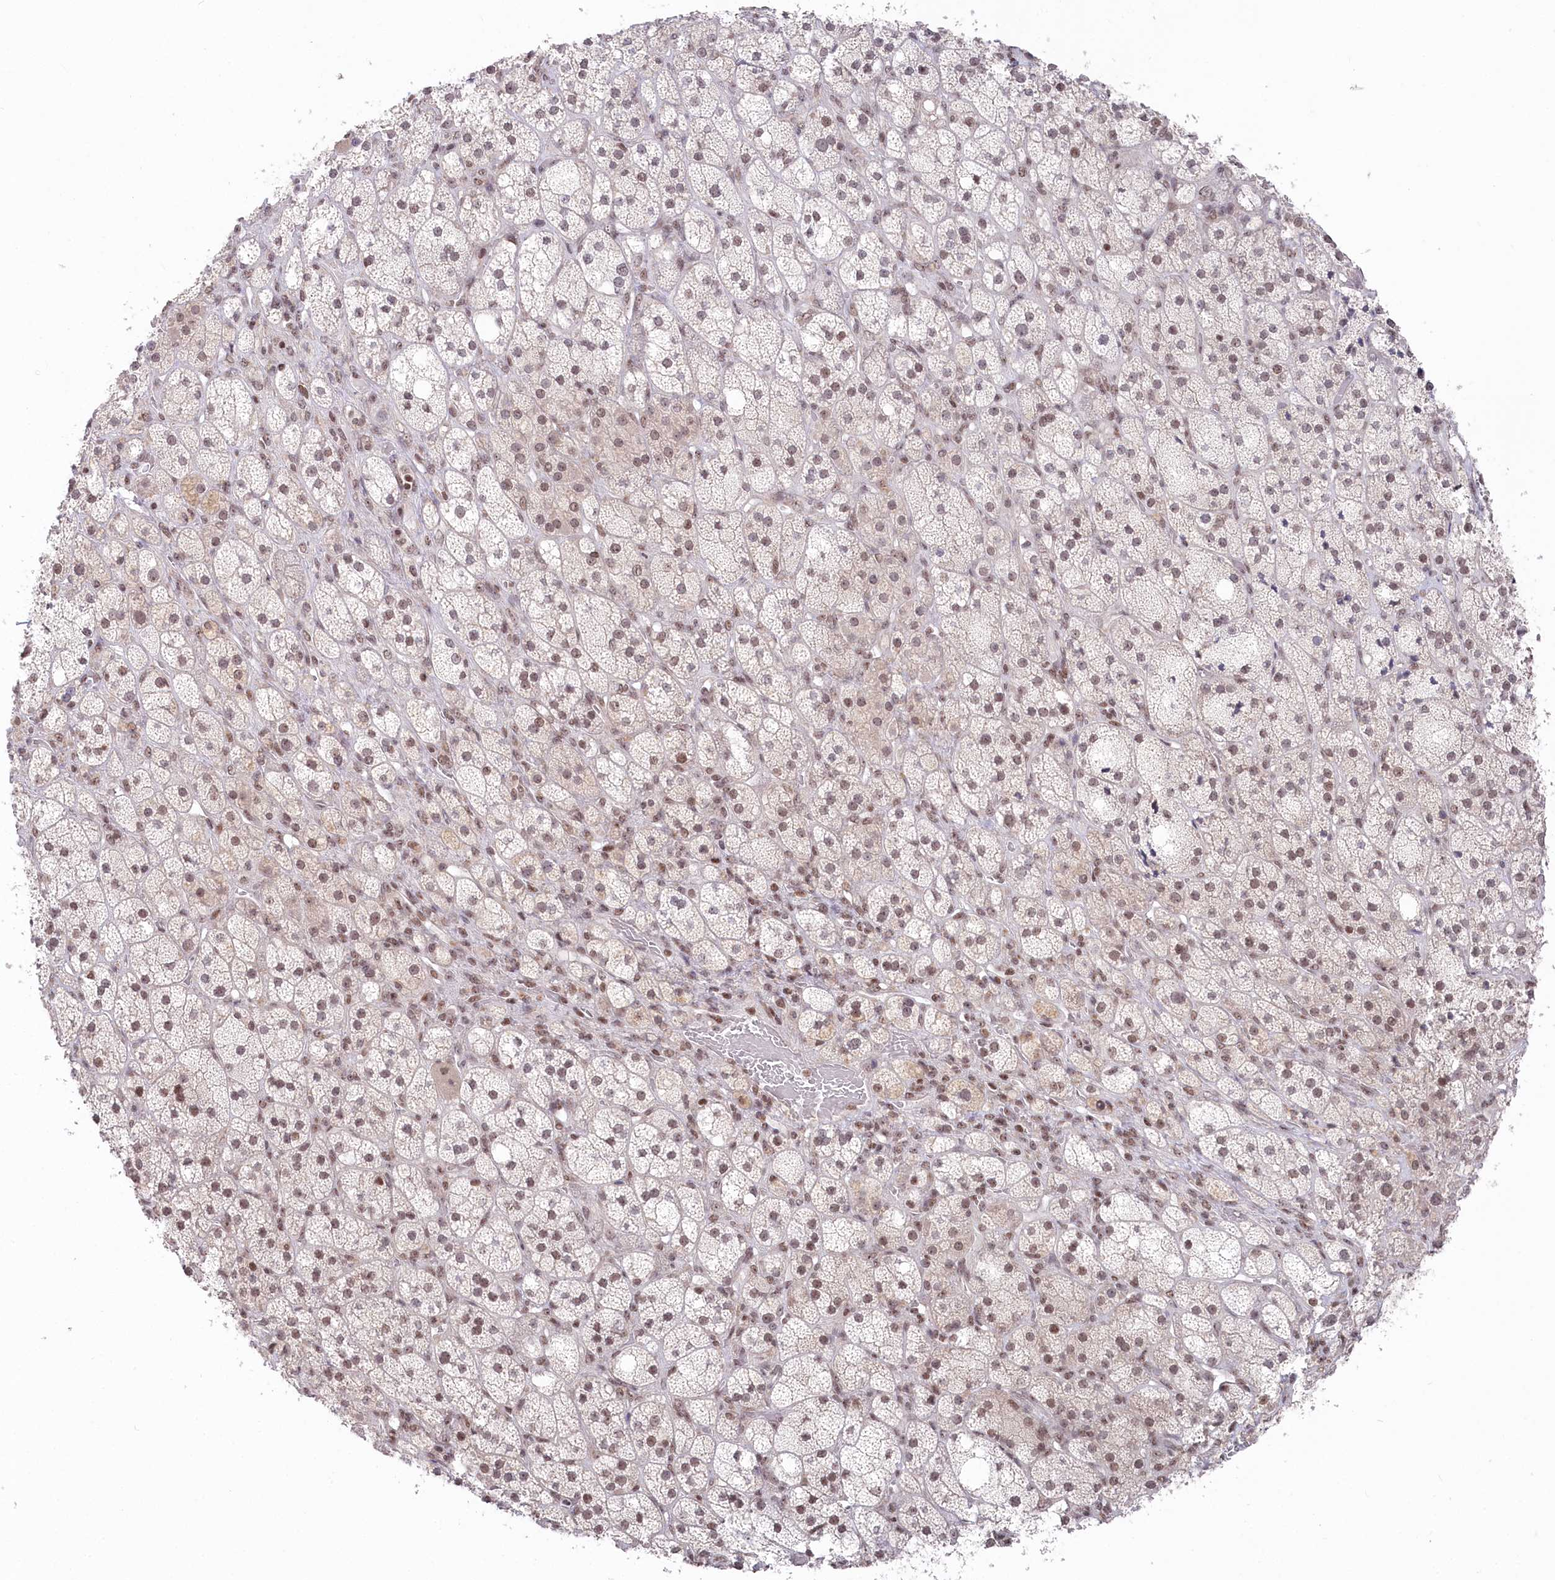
{"staining": {"intensity": "moderate", "quantity": "<25%", "location": "nuclear"}, "tissue": "adrenal gland", "cell_type": "Glandular cells", "image_type": "normal", "snomed": [{"axis": "morphology", "description": "Normal tissue, NOS"}, {"axis": "topography", "description": "Adrenal gland"}], "caption": "Glandular cells reveal moderate nuclear staining in approximately <25% of cells in benign adrenal gland.", "gene": "CGGBP1", "patient": {"sex": "male", "age": 61}}